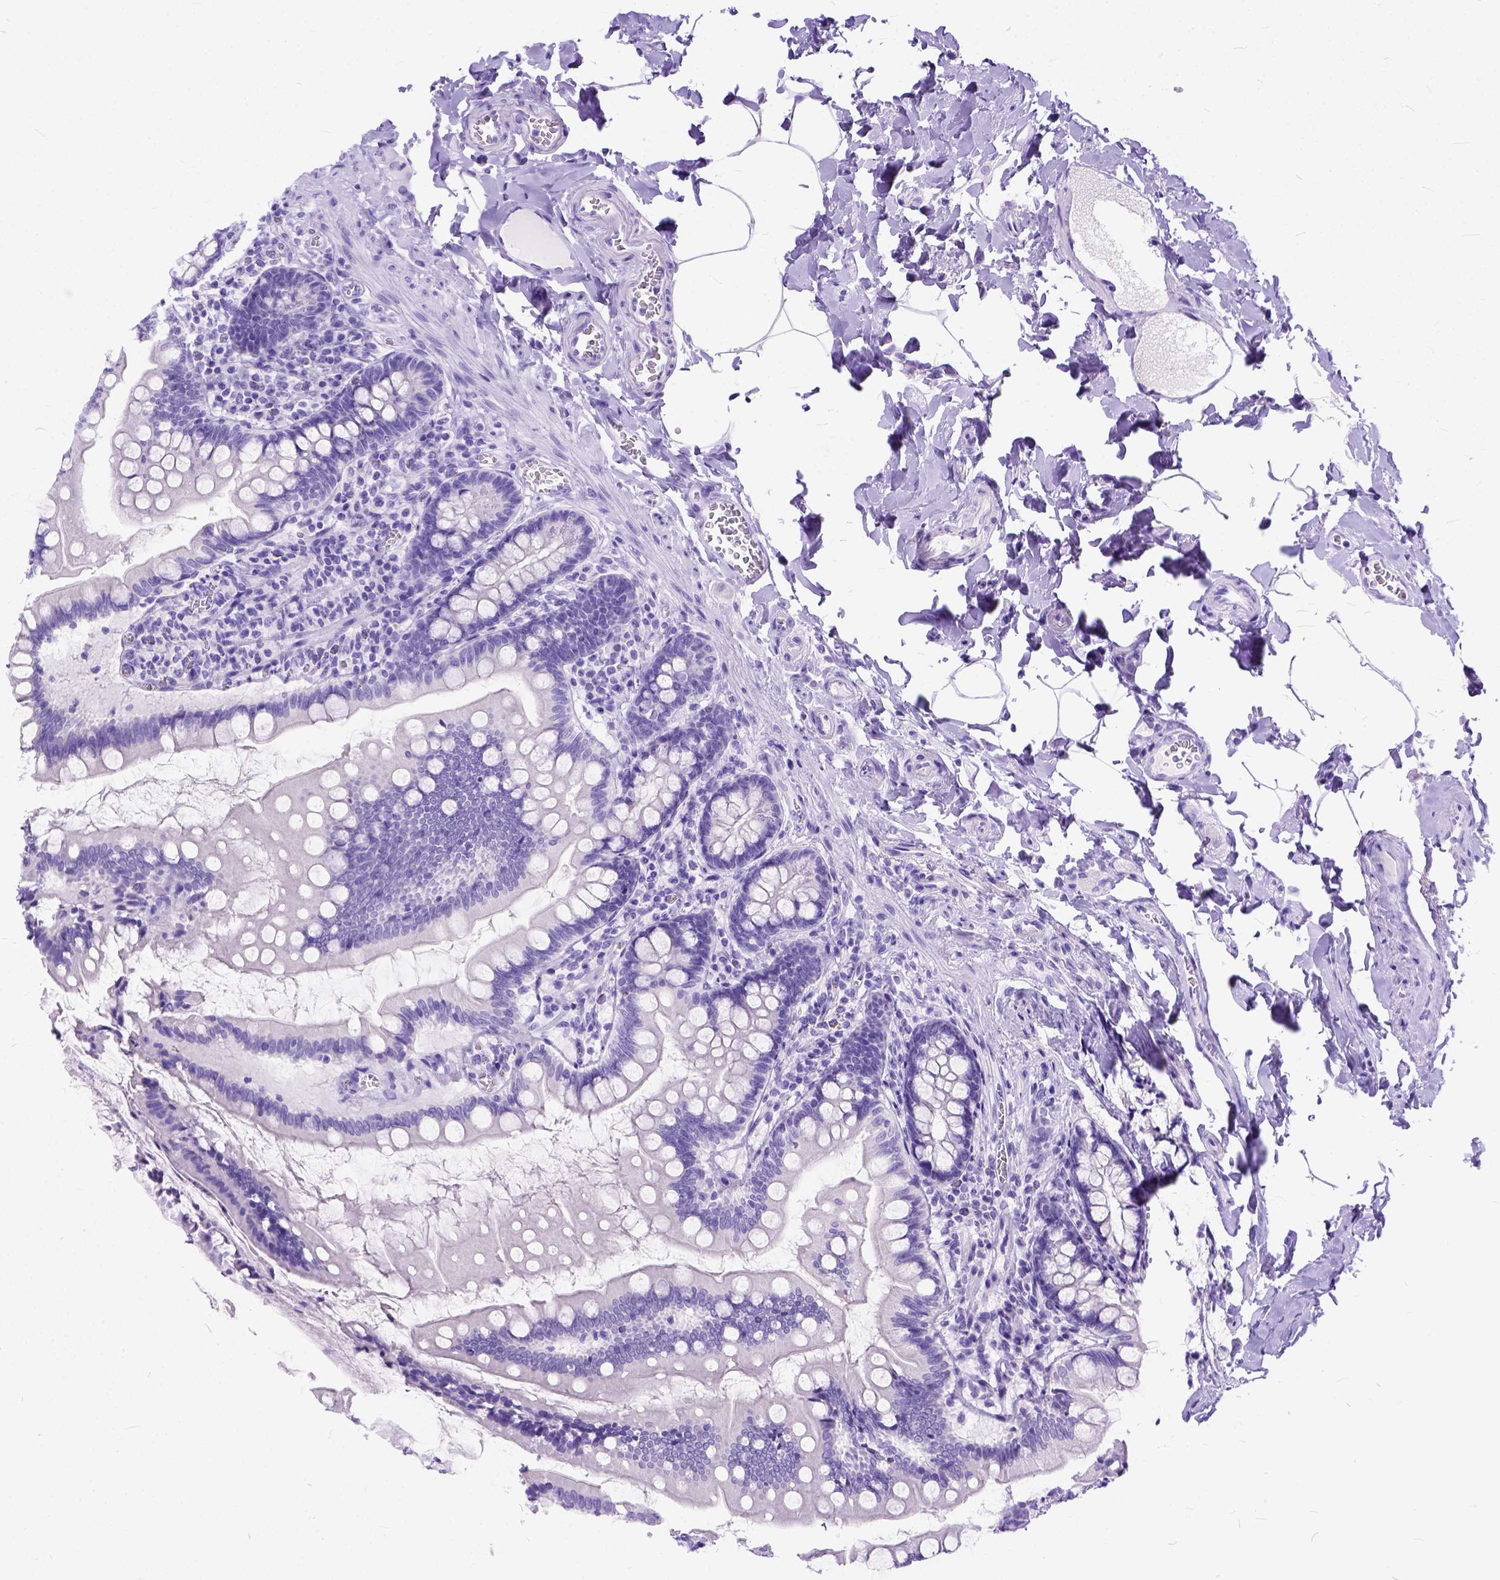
{"staining": {"intensity": "negative", "quantity": "none", "location": "none"}, "tissue": "small intestine", "cell_type": "Glandular cells", "image_type": "normal", "snomed": [{"axis": "morphology", "description": "Normal tissue, NOS"}, {"axis": "topography", "description": "Small intestine"}], "caption": "DAB (3,3'-diaminobenzidine) immunohistochemical staining of normal human small intestine displays no significant positivity in glandular cells.", "gene": "C1QTNF3", "patient": {"sex": "female", "age": 56}}